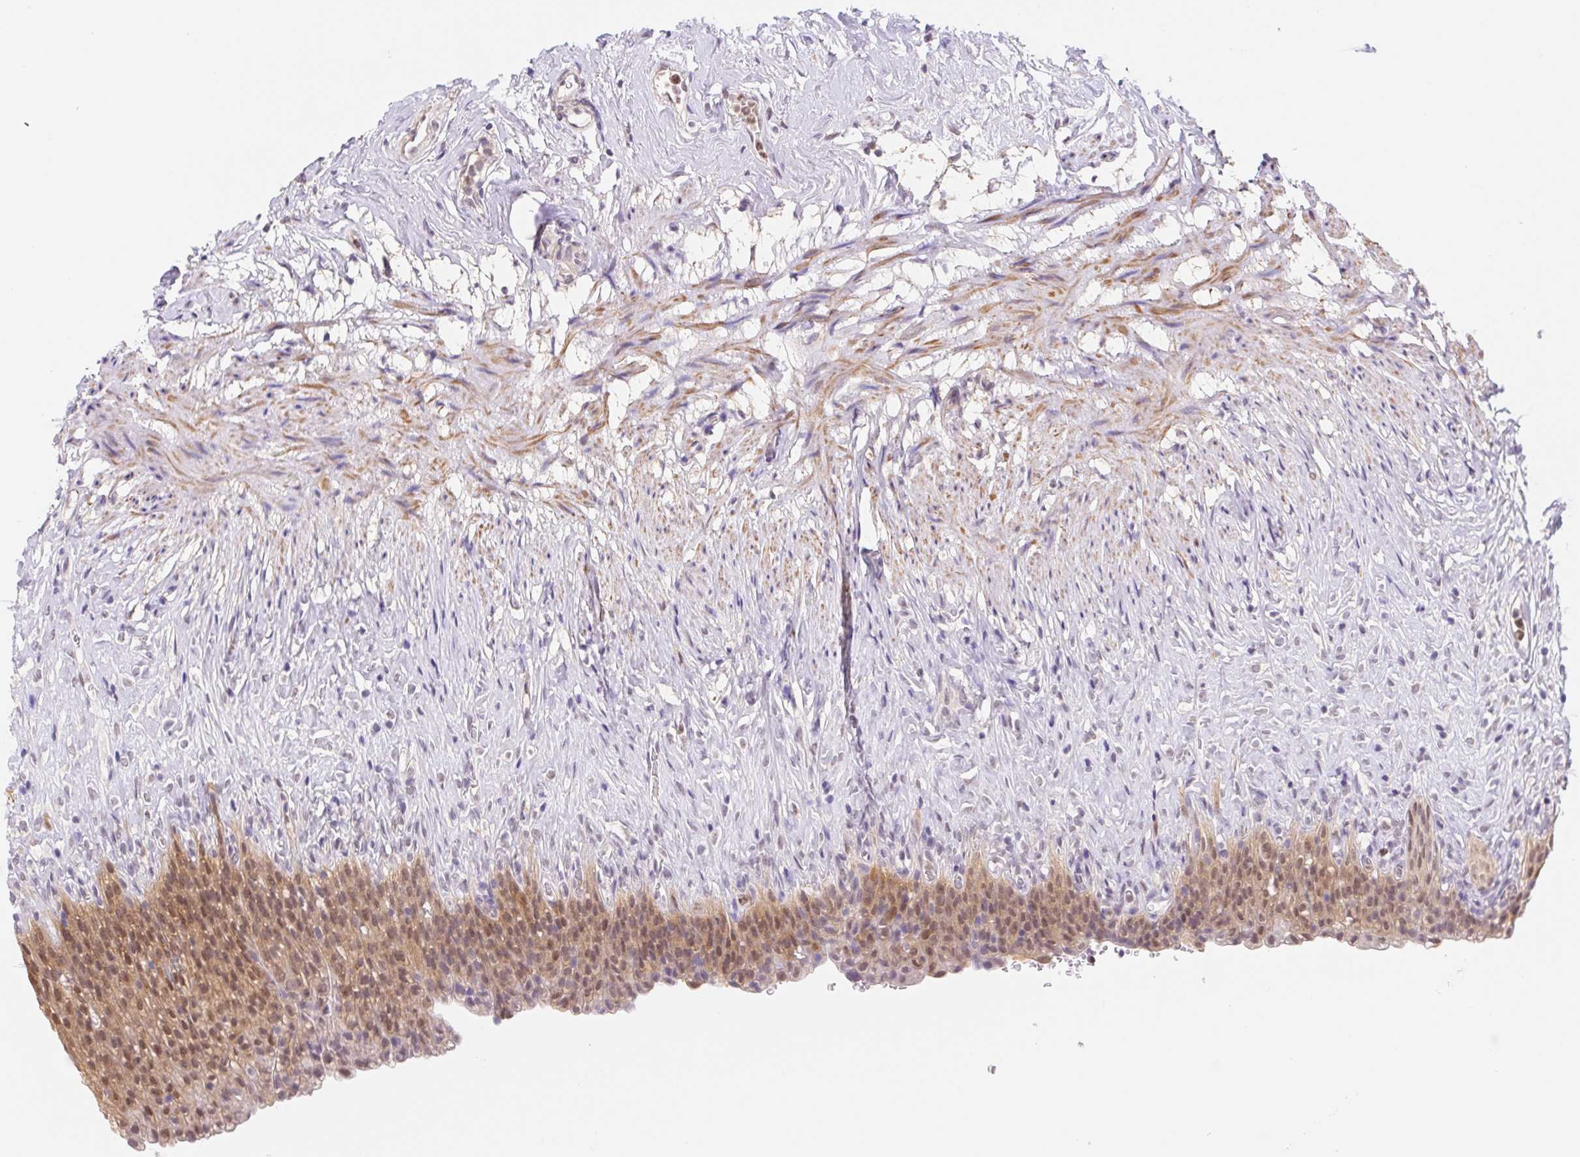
{"staining": {"intensity": "moderate", "quantity": ">75%", "location": "cytoplasmic/membranous,nuclear"}, "tissue": "urinary bladder", "cell_type": "Urothelial cells", "image_type": "normal", "snomed": [{"axis": "morphology", "description": "Normal tissue, NOS"}, {"axis": "topography", "description": "Urinary bladder"}, {"axis": "topography", "description": "Prostate"}], "caption": "About >75% of urothelial cells in normal human urinary bladder display moderate cytoplasmic/membranous,nuclear protein expression as visualized by brown immunohistochemical staining.", "gene": "L3MBTL4", "patient": {"sex": "male", "age": 76}}